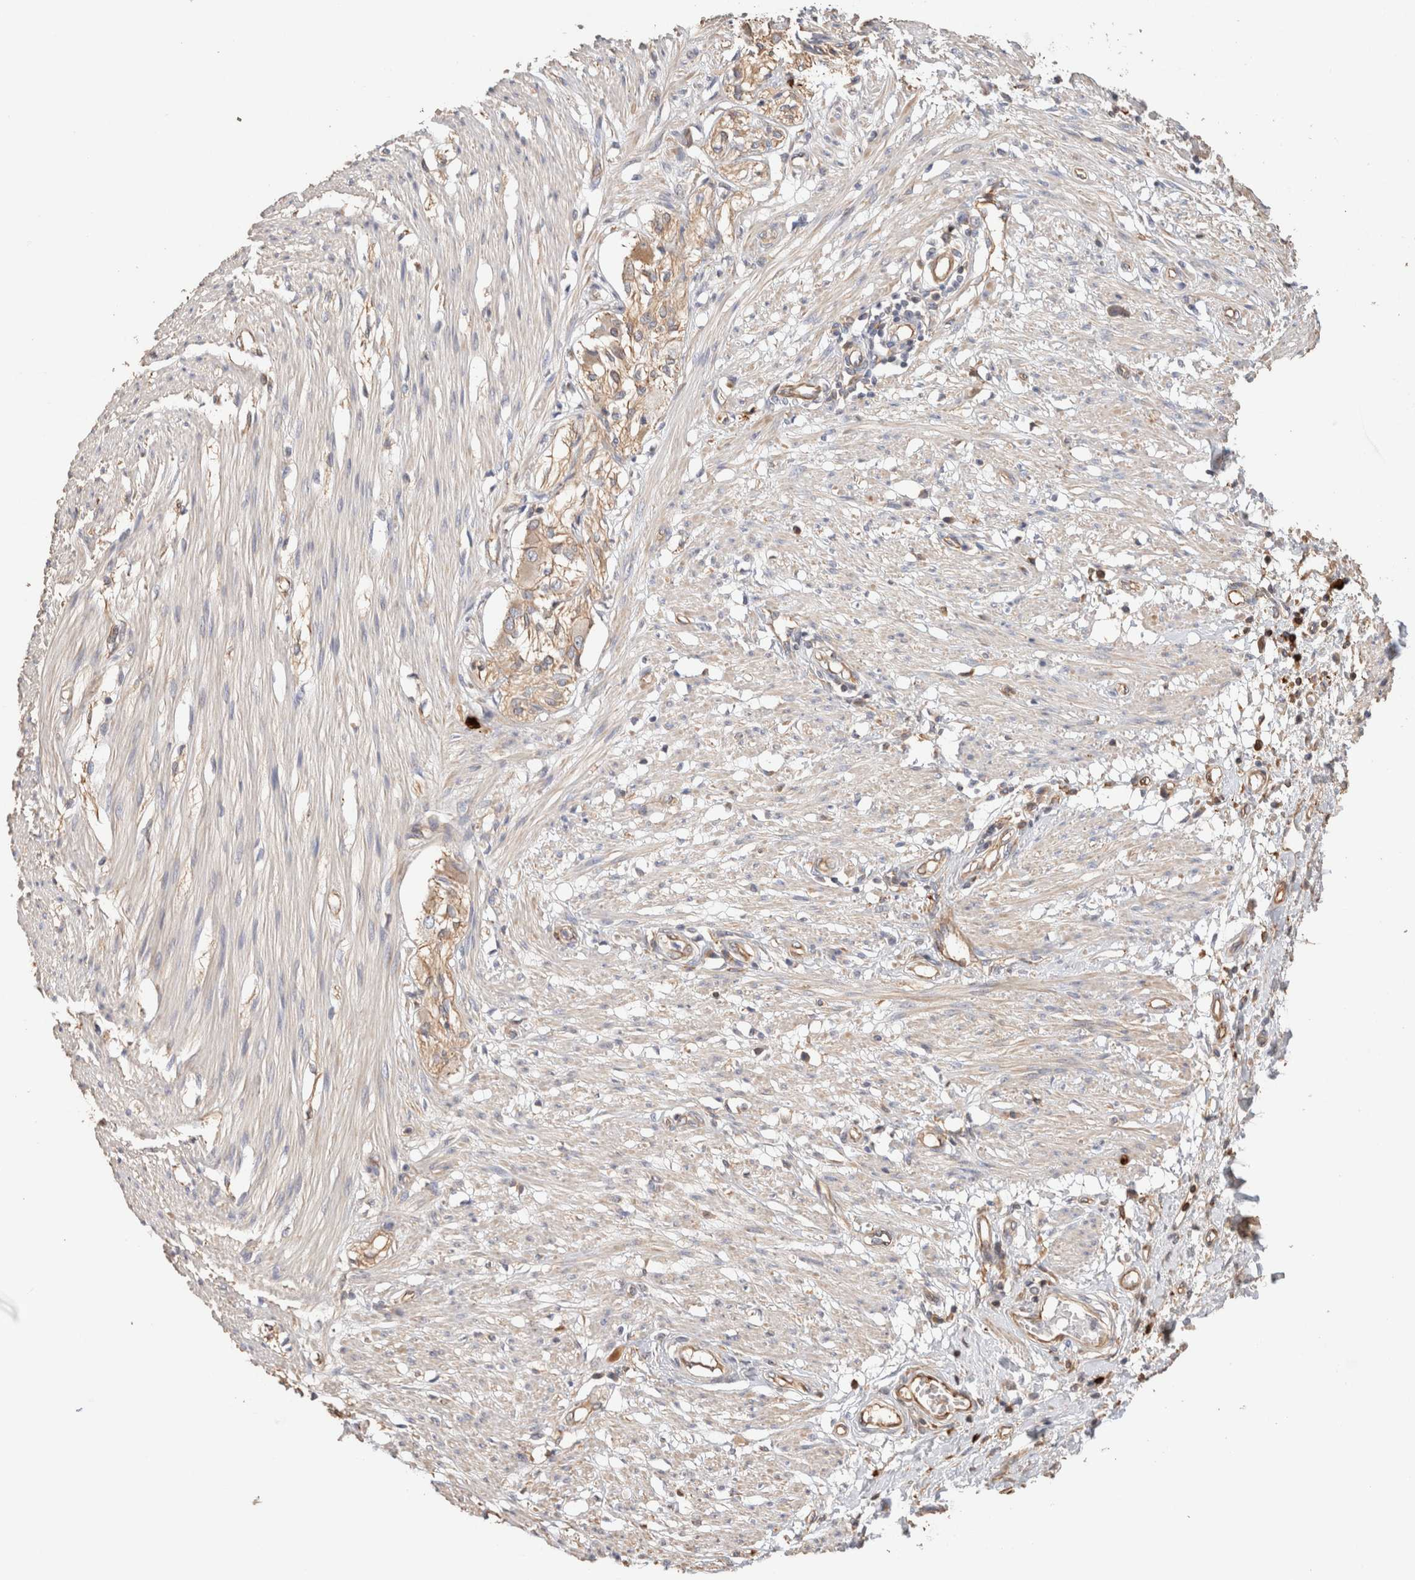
{"staining": {"intensity": "weak", "quantity": "25%-75%", "location": "cytoplasmic/membranous"}, "tissue": "smooth muscle", "cell_type": "Smooth muscle cells", "image_type": "normal", "snomed": [{"axis": "morphology", "description": "Normal tissue, NOS"}, {"axis": "morphology", "description": "Adenocarcinoma, NOS"}, {"axis": "topography", "description": "Smooth muscle"}, {"axis": "topography", "description": "Colon"}], "caption": "Brown immunohistochemical staining in unremarkable smooth muscle exhibits weak cytoplasmic/membranous positivity in about 25%-75% of smooth muscle cells.", "gene": "PROS1", "patient": {"sex": "male", "age": 14}}